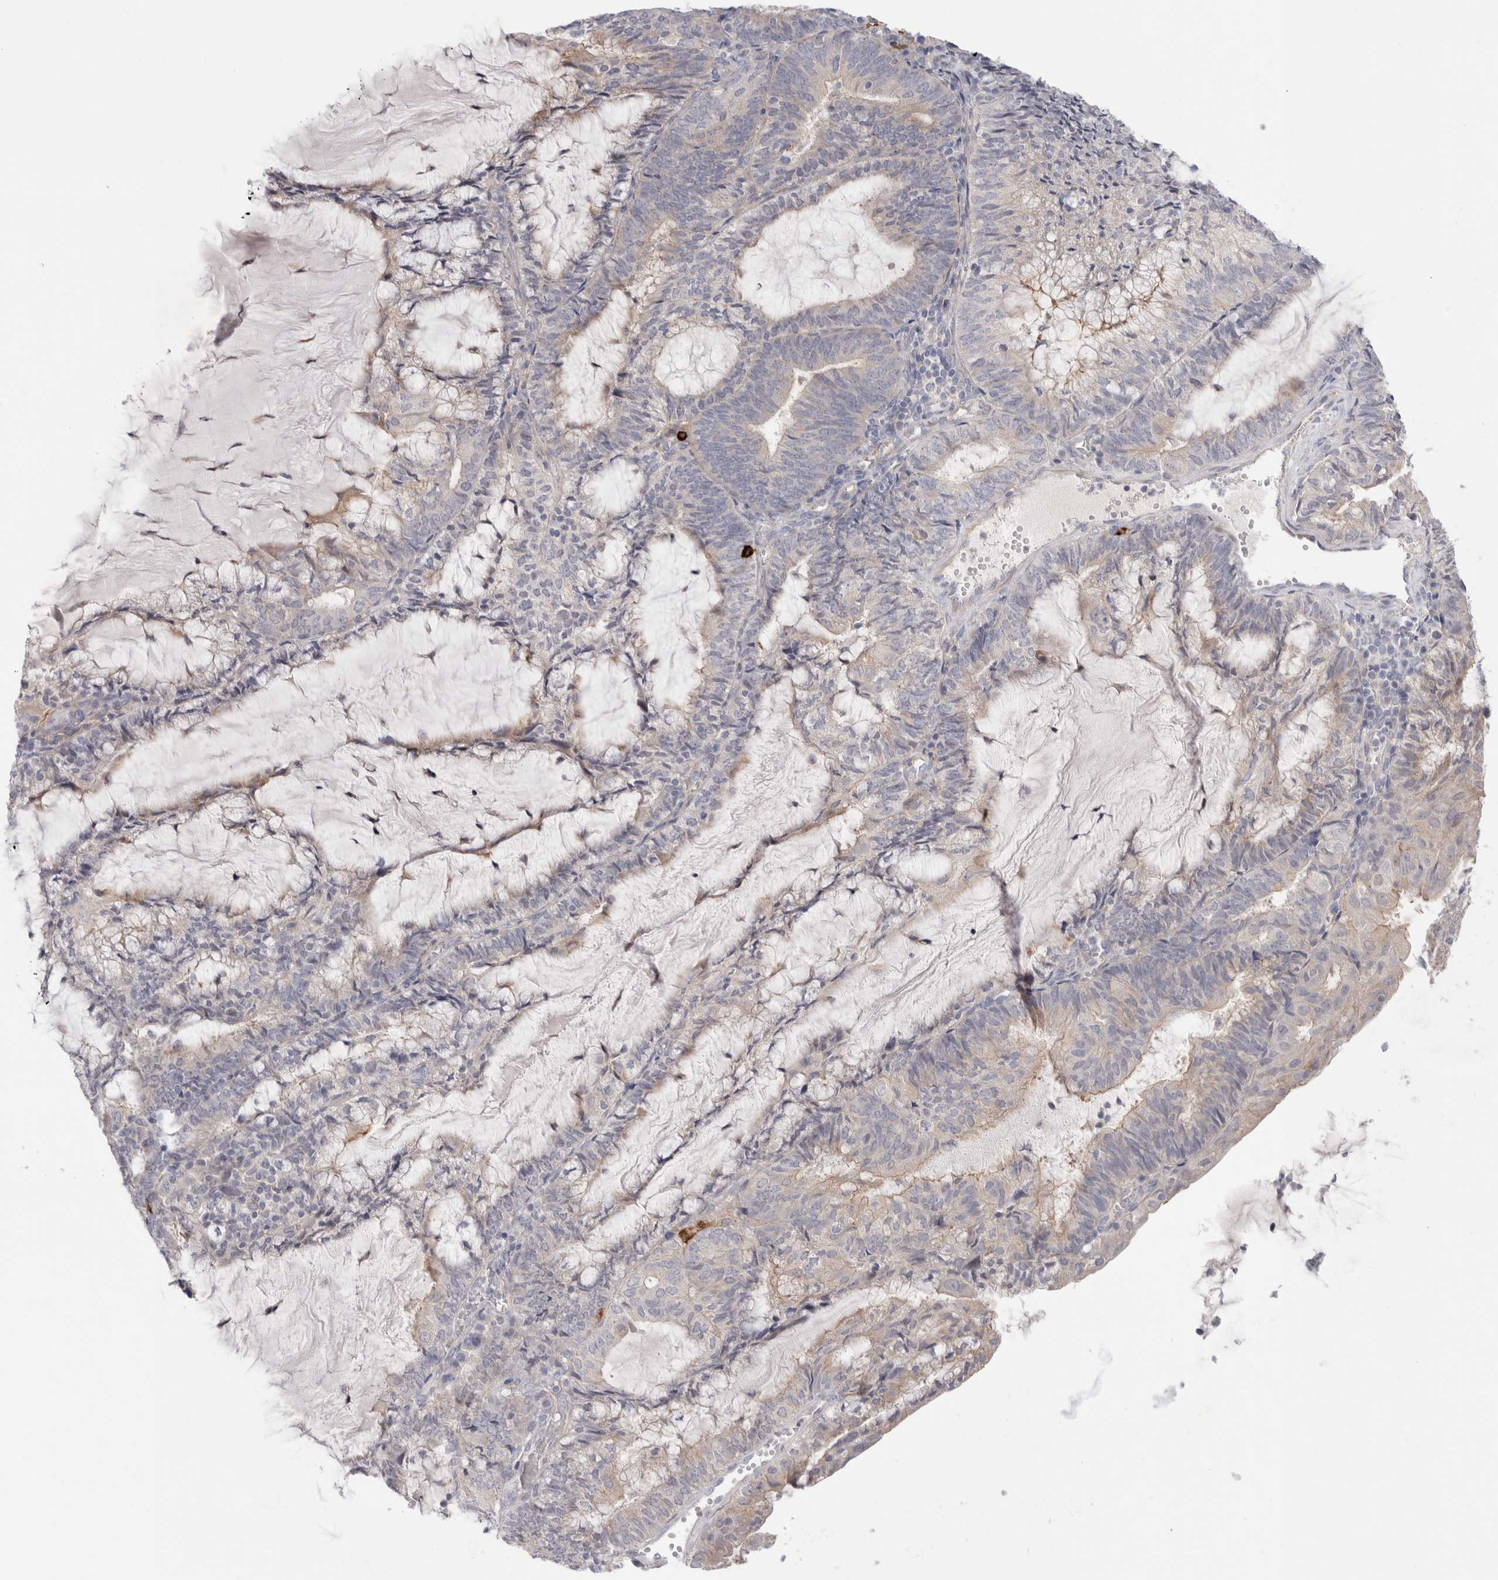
{"staining": {"intensity": "weak", "quantity": "<25%", "location": "cytoplasmic/membranous"}, "tissue": "endometrial cancer", "cell_type": "Tumor cells", "image_type": "cancer", "snomed": [{"axis": "morphology", "description": "Adenocarcinoma, NOS"}, {"axis": "topography", "description": "Endometrium"}], "caption": "An image of endometrial adenocarcinoma stained for a protein reveals no brown staining in tumor cells.", "gene": "SPINK2", "patient": {"sex": "female", "age": 81}}